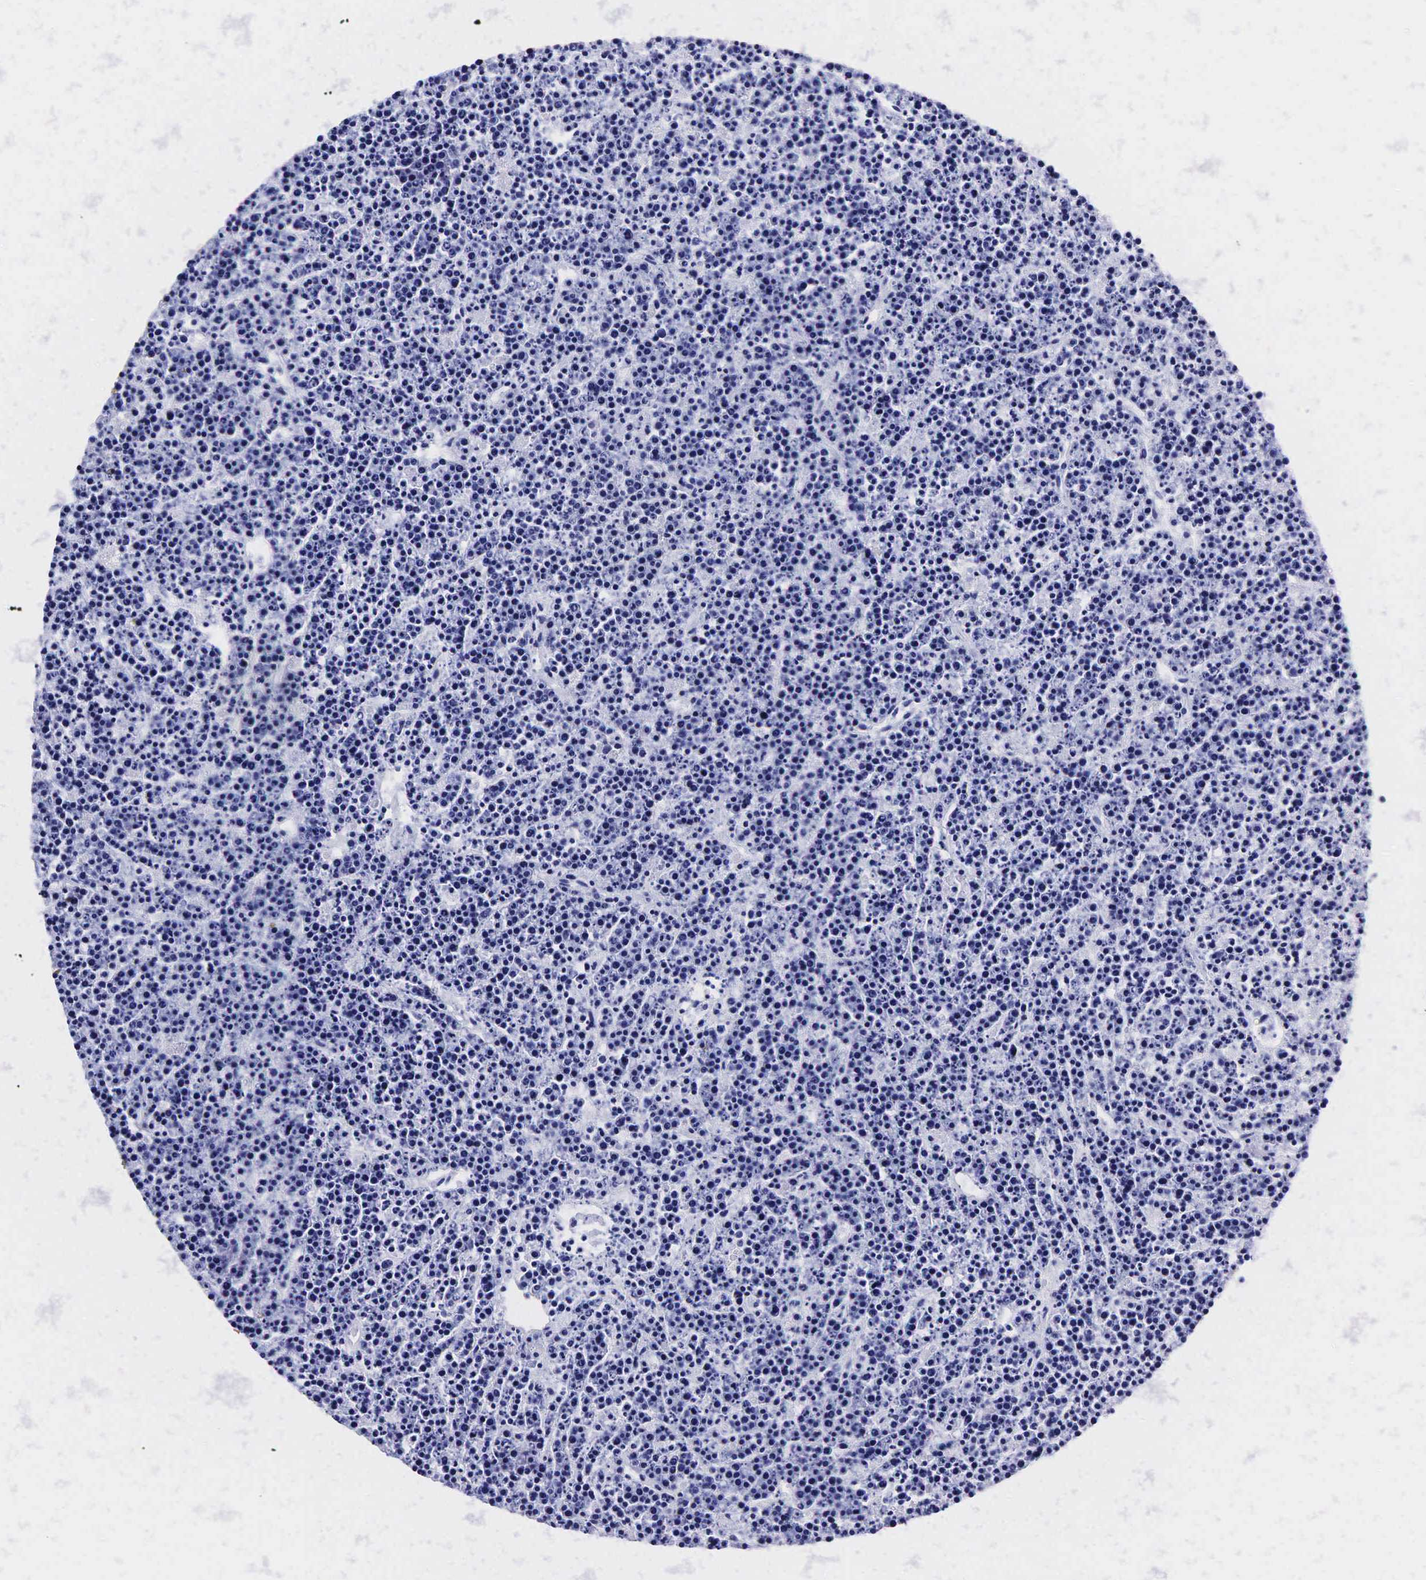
{"staining": {"intensity": "negative", "quantity": "none", "location": "none"}, "tissue": "lymphoma", "cell_type": "Tumor cells", "image_type": "cancer", "snomed": [{"axis": "morphology", "description": "Malignant lymphoma, non-Hodgkin's type, High grade"}, {"axis": "topography", "description": "Ovary"}], "caption": "Protein analysis of high-grade malignant lymphoma, non-Hodgkin's type reveals no significant staining in tumor cells.", "gene": "KLK3", "patient": {"sex": "female", "age": 56}}